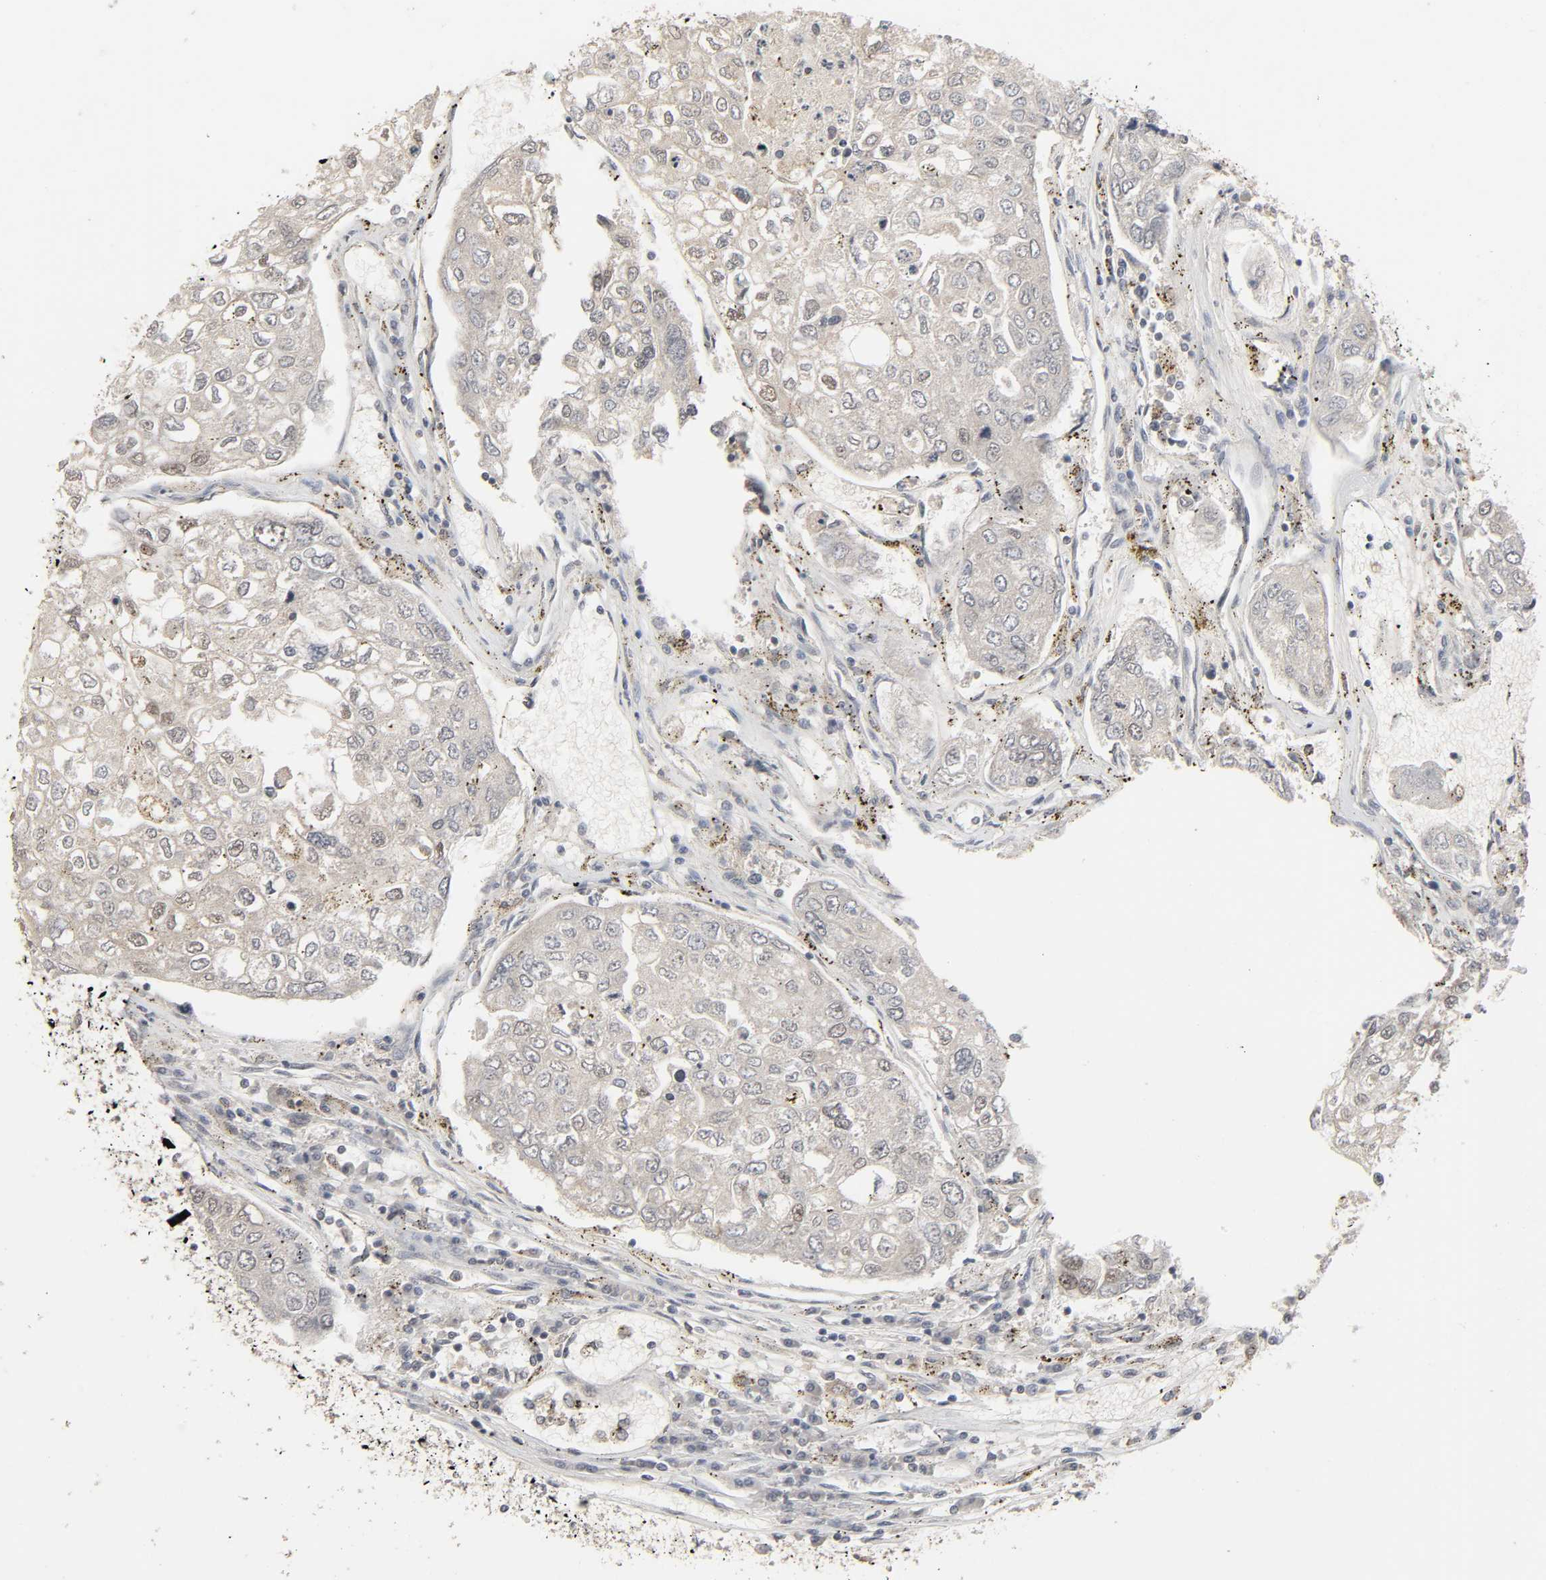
{"staining": {"intensity": "negative", "quantity": "none", "location": "none"}, "tissue": "urothelial cancer", "cell_type": "Tumor cells", "image_type": "cancer", "snomed": [{"axis": "morphology", "description": "Urothelial carcinoma, High grade"}, {"axis": "topography", "description": "Lymph node"}, {"axis": "topography", "description": "Urinary bladder"}], "caption": "Urothelial carcinoma (high-grade) was stained to show a protein in brown. There is no significant staining in tumor cells.", "gene": "ZNF222", "patient": {"sex": "male", "age": 51}}